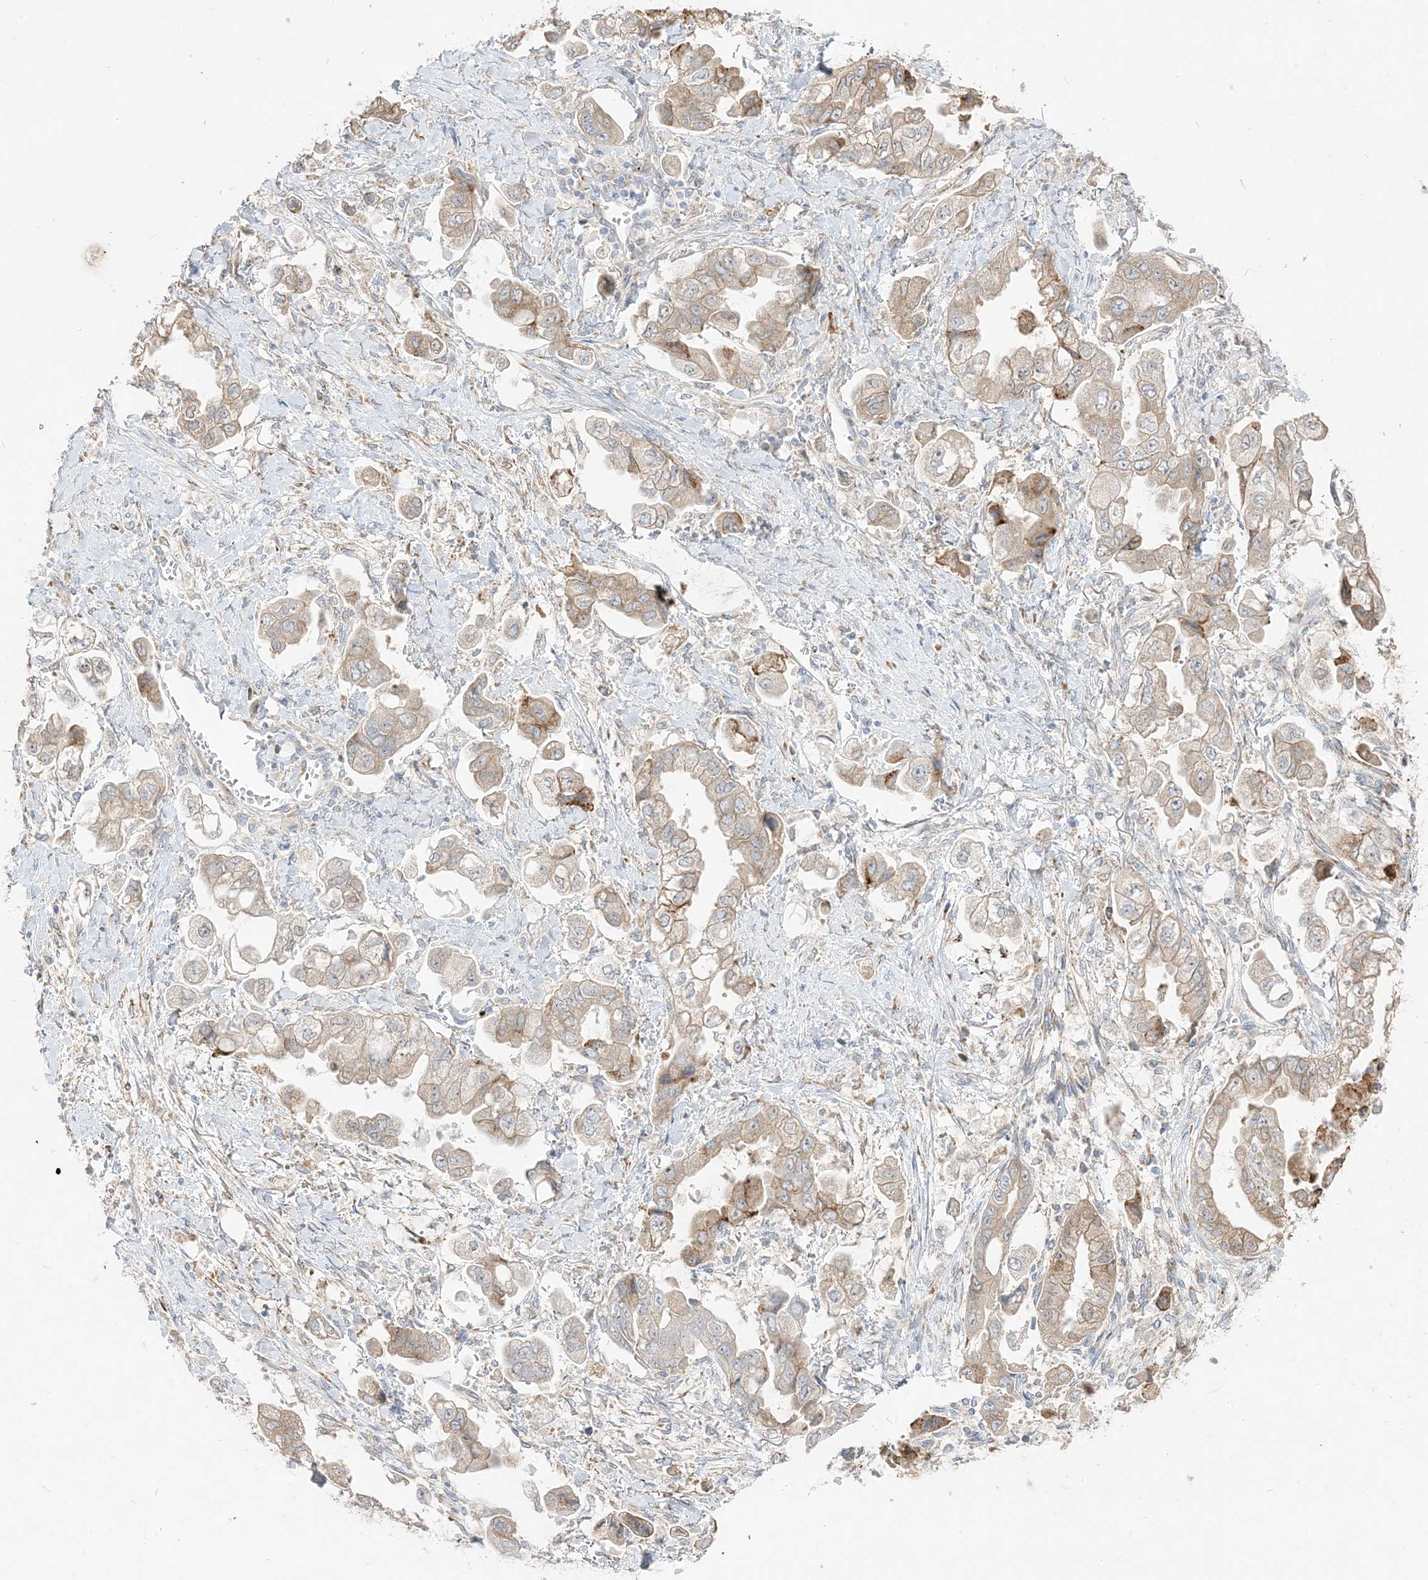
{"staining": {"intensity": "moderate", "quantity": "<25%", "location": "cytoplasmic/membranous"}, "tissue": "stomach cancer", "cell_type": "Tumor cells", "image_type": "cancer", "snomed": [{"axis": "morphology", "description": "Adenocarcinoma, NOS"}, {"axis": "topography", "description": "Stomach"}], "caption": "Immunohistochemistry image of stomach cancer stained for a protein (brown), which shows low levels of moderate cytoplasmic/membranous staining in about <25% of tumor cells.", "gene": "LOXL3", "patient": {"sex": "male", "age": 62}}